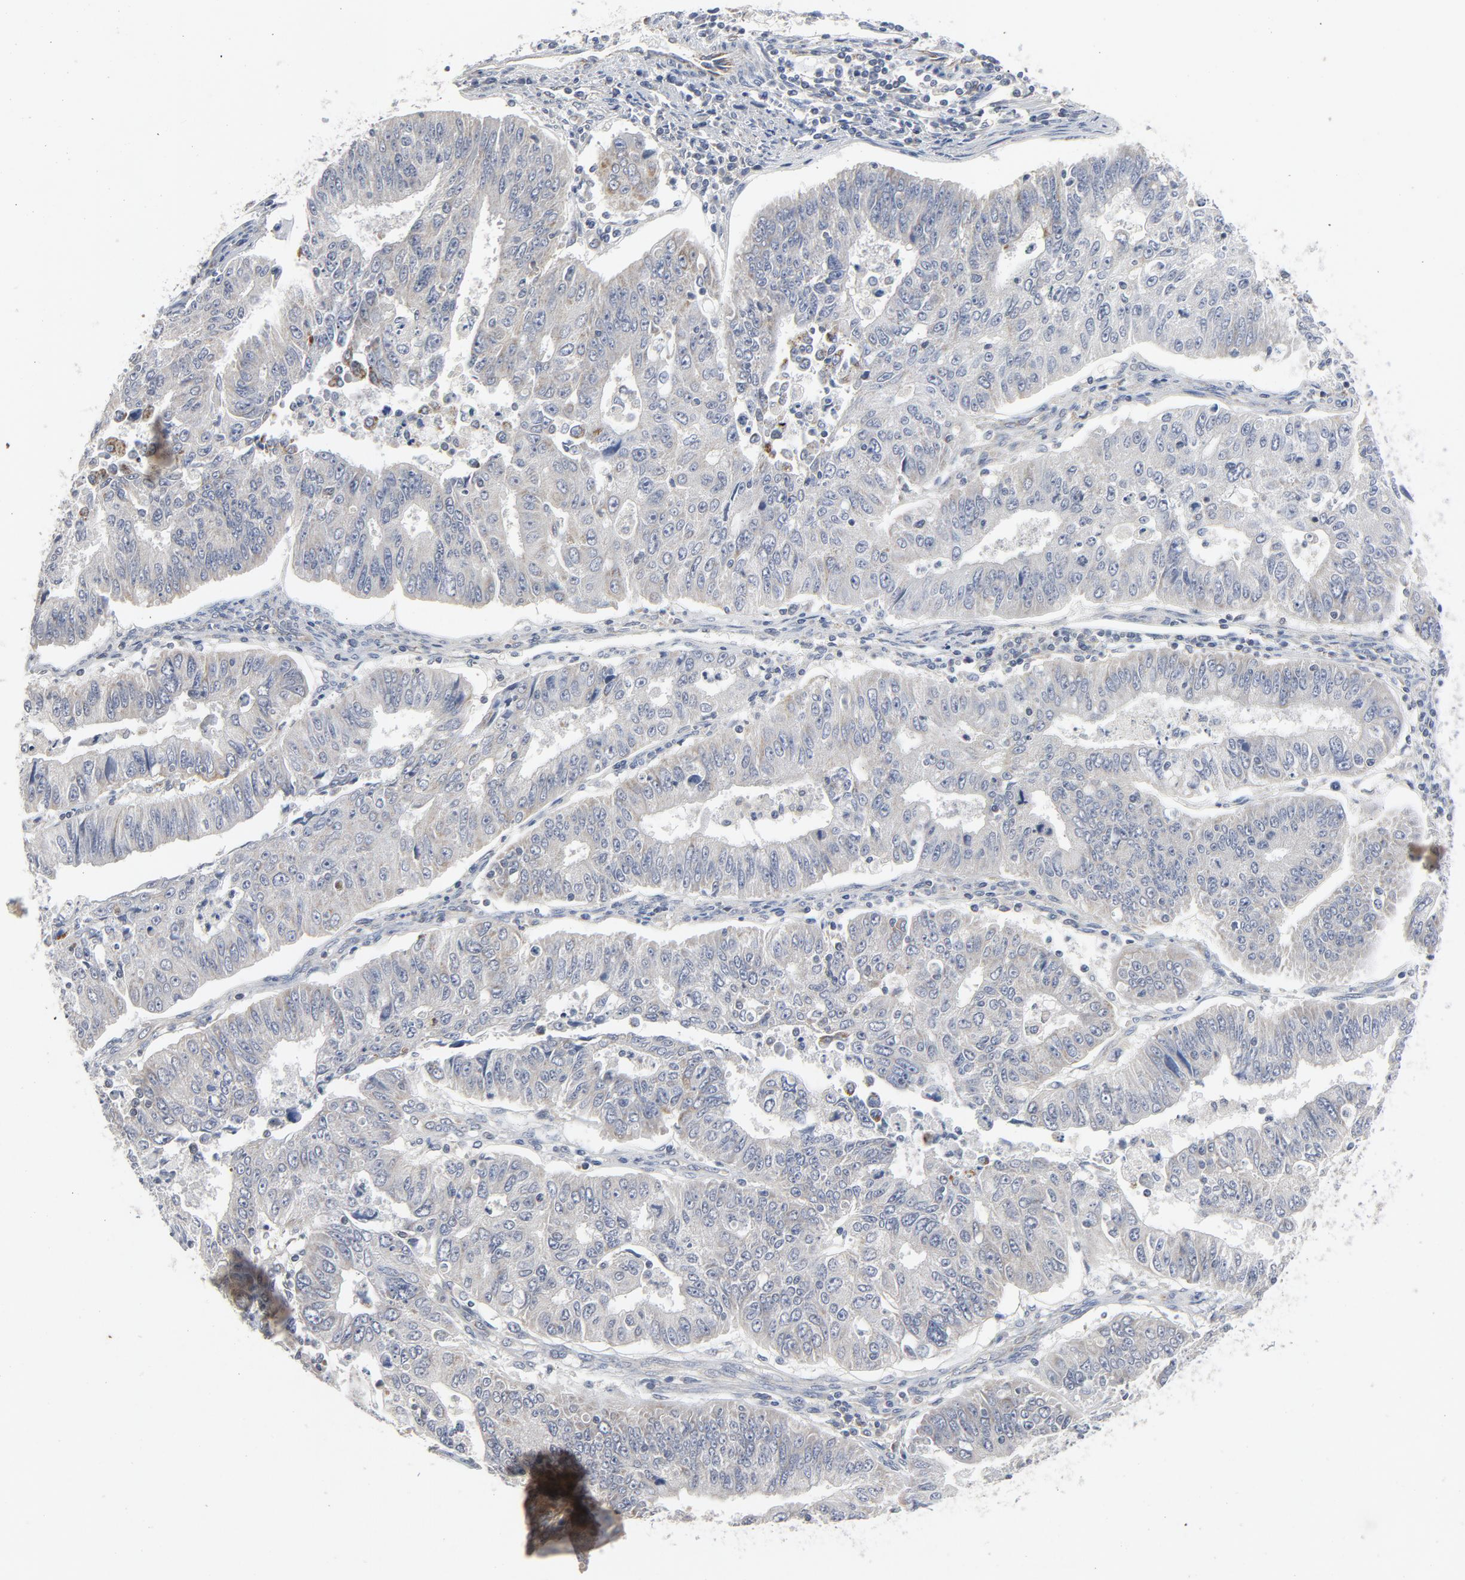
{"staining": {"intensity": "negative", "quantity": "none", "location": "none"}, "tissue": "endometrial cancer", "cell_type": "Tumor cells", "image_type": "cancer", "snomed": [{"axis": "morphology", "description": "Adenocarcinoma, NOS"}, {"axis": "topography", "description": "Endometrium"}], "caption": "Immunohistochemistry photomicrograph of human adenocarcinoma (endometrial) stained for a protein (brown), which reveals no staining in tumor cells.", "gene": "C14orf119", "patient": {"sex": "female", "age": 42}}